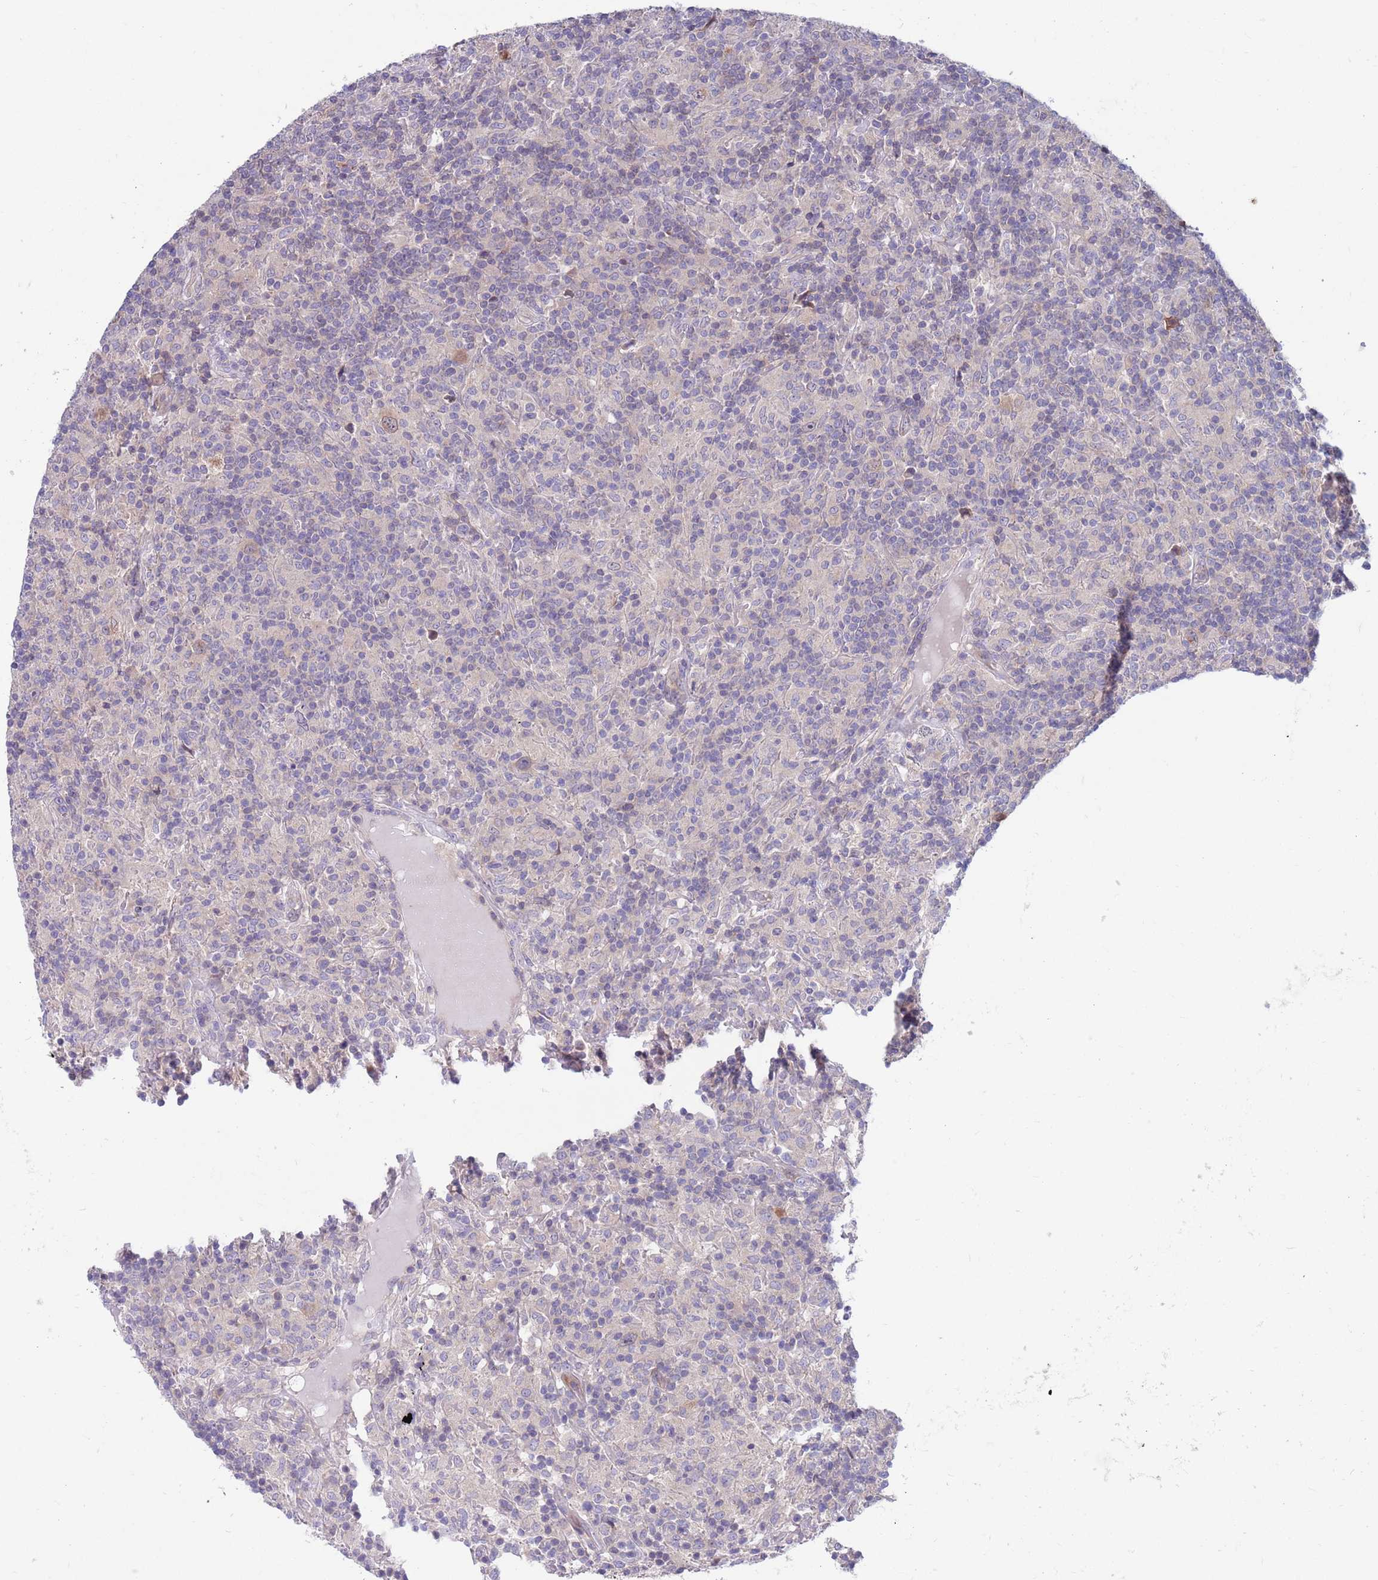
{"staining": {"intensity": "negative", "quantity": "none", "location": "none"}, "tissue": "lymphoma", "cell_type": "Tumor cells", "image_type": "cancer", "snomed": [{"axis": "morphology", "description": "Hodgkin's disease, NOS"}, {"axis": "topography", "description": "Lymph node"}], "caption": "Micrograph shows no protein expression in tumor cells of lymphoma tissue.", "gene": "KLHL29", "patient": {"sex": "male", "age": 70}}